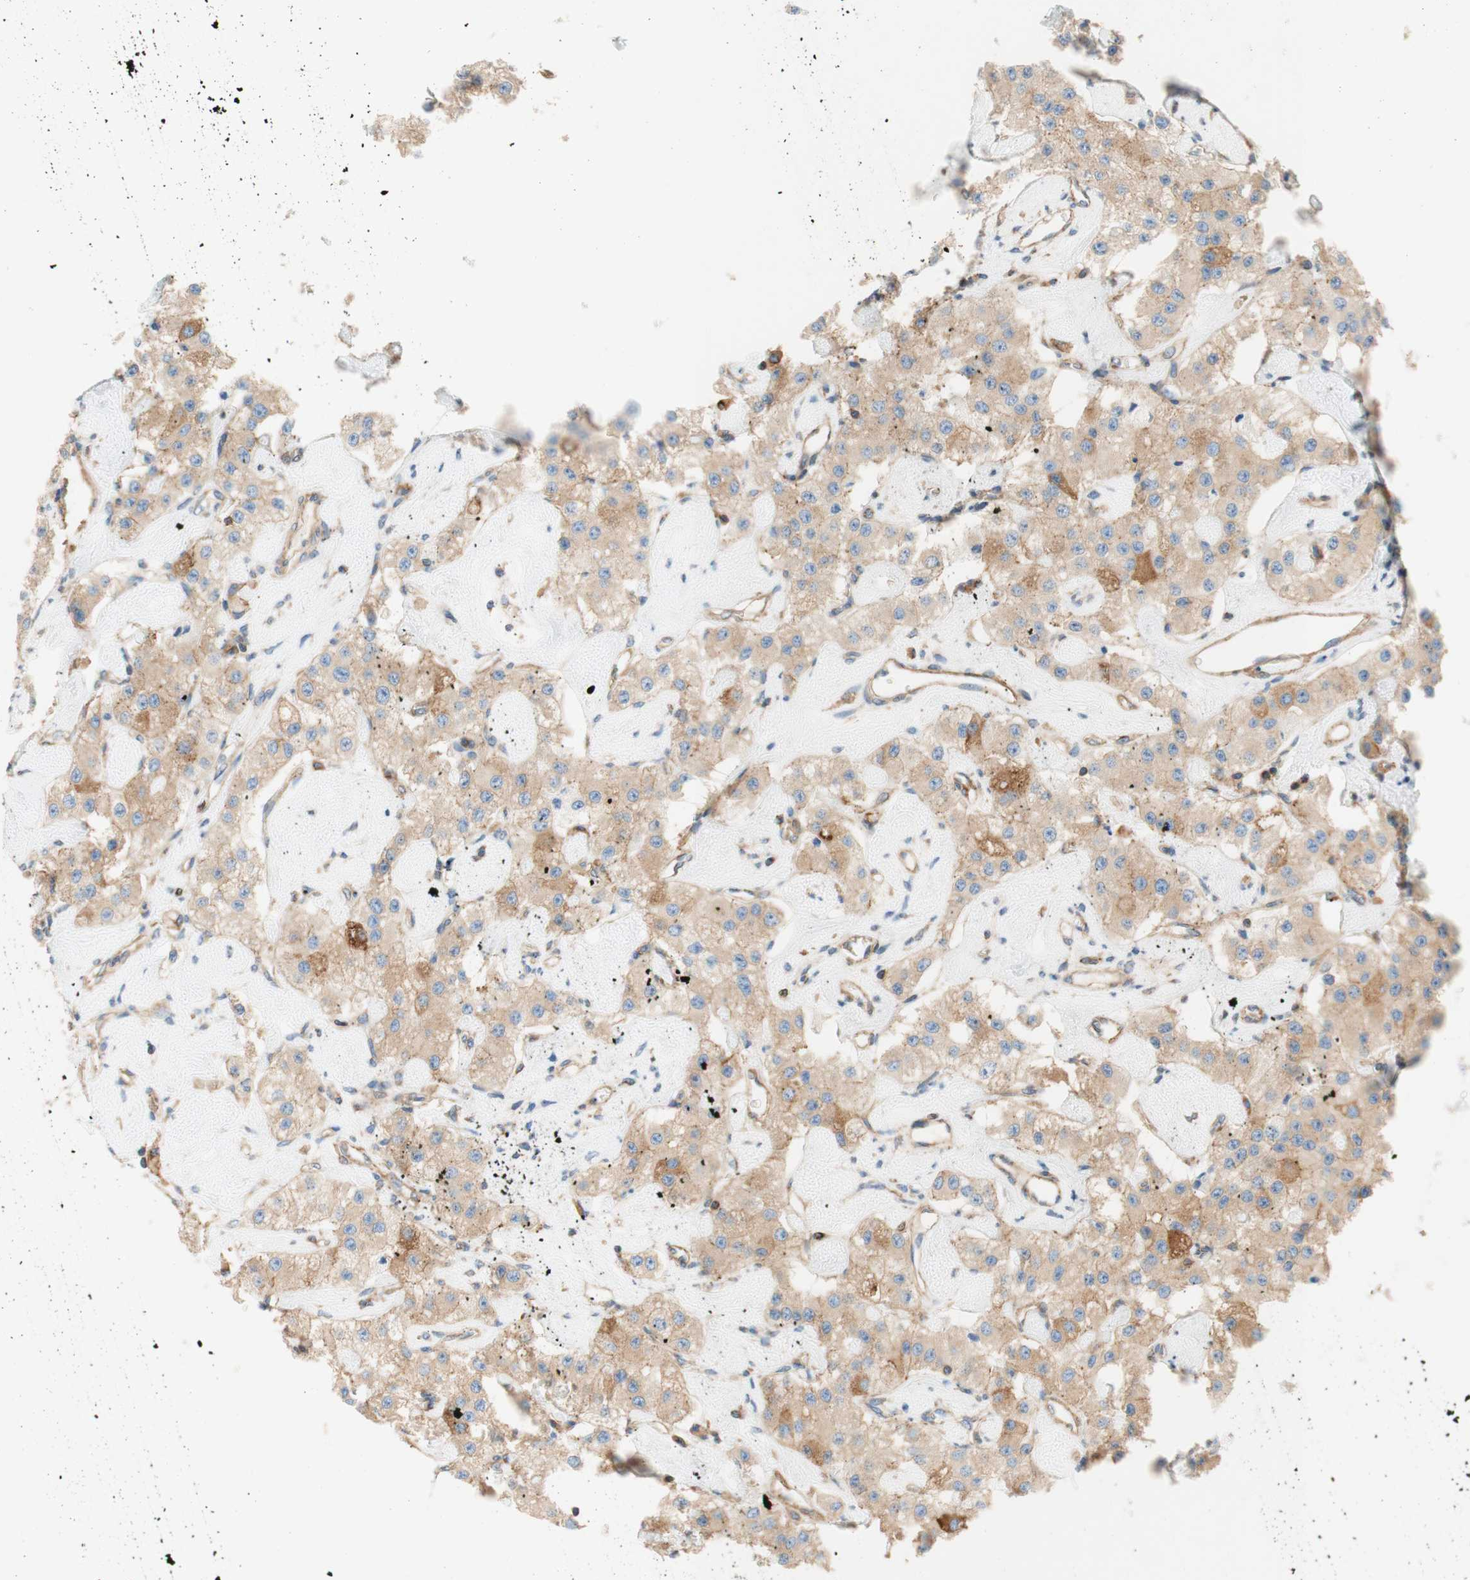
{"staining": {"intensity": "weak", "quantity": ">75%", "location": "cytoplasmic/membranous"}, "tissue": "carcinoid", "cell_type": "Tumor cells", "image_type": "cancer", "snomed": [{"axis": "morphology", "description": "Carcinoid, malignant, NOS"}, {"axis": "topography", "description": "Pancreas"}], "caption": "The photomicrograph reveals staining of carcinoid (malignant), revealing weak cytoplasmic/membranous protein positivity (brown color) within tumor cells.", "gene": "VPS26A", "patient": {"sex": "male", "age": 41}}